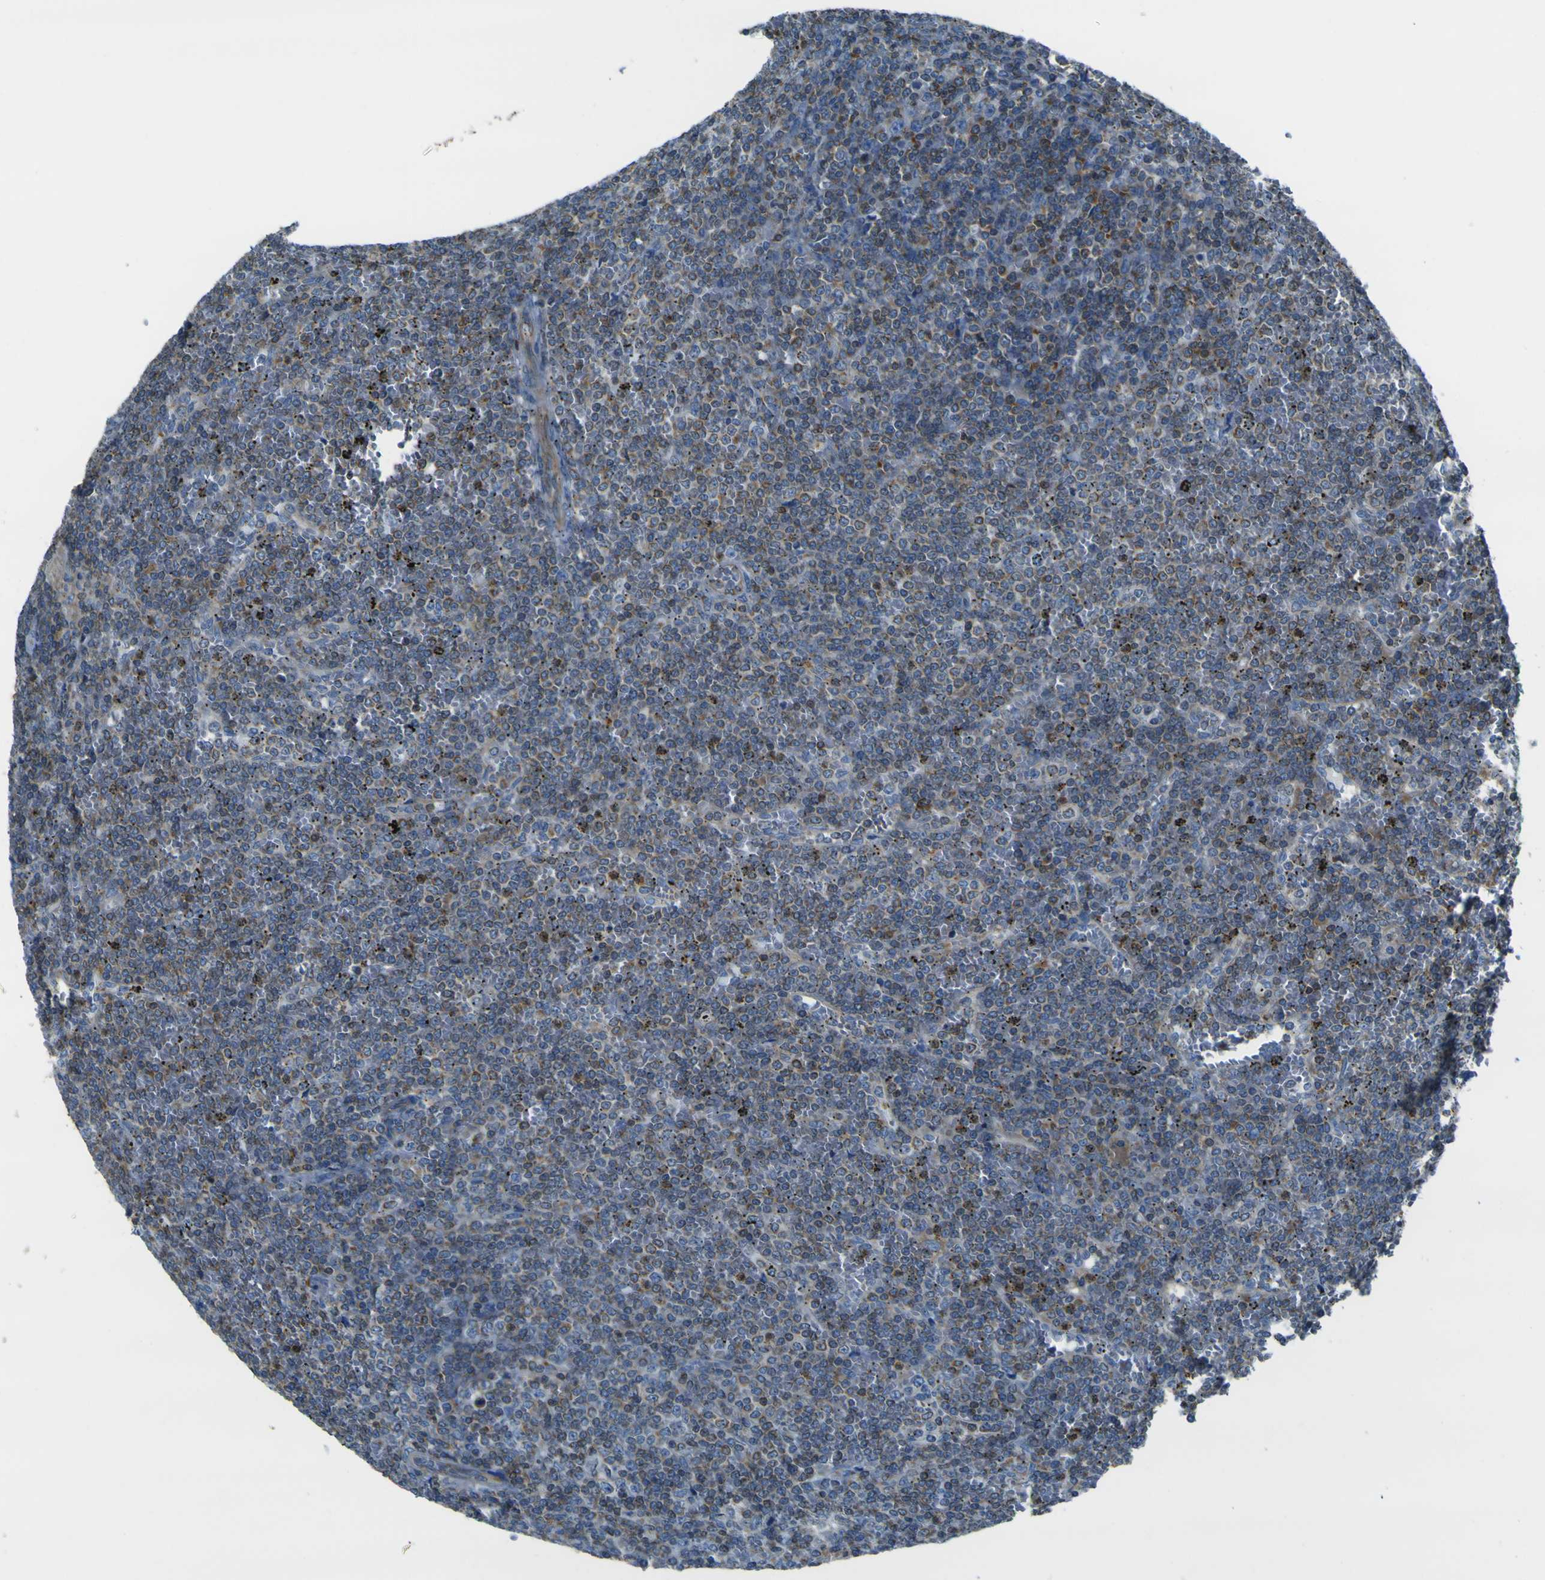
{"staining": {"intensity": "moderate", "quantity": "<25%", "location": "cytoplasmic/membranous"}, "tissue": "lymphoma", "cell_type": "Tumor cells", "image_type": "cancer", "snomed": [{"axis": "morphology", "description": "Malignant lymphoma, non-Hodgkin's type, Low grade"}, {"axis": "topography", "description": "Spleen"}], "caption": "Immunohistochemistry (IHC) micrograph of neoplastic tissue: lymphoma stained using immunohistochemistry (IHC) exhibits low levels of moderate protein expression localized specifically in the cytoplasmic/membranous of tumor cells, appearing as a cytoplasmic/membranous brown color.", "gene": "STIM1", "patient": {"sex": "female", "age": 19}}